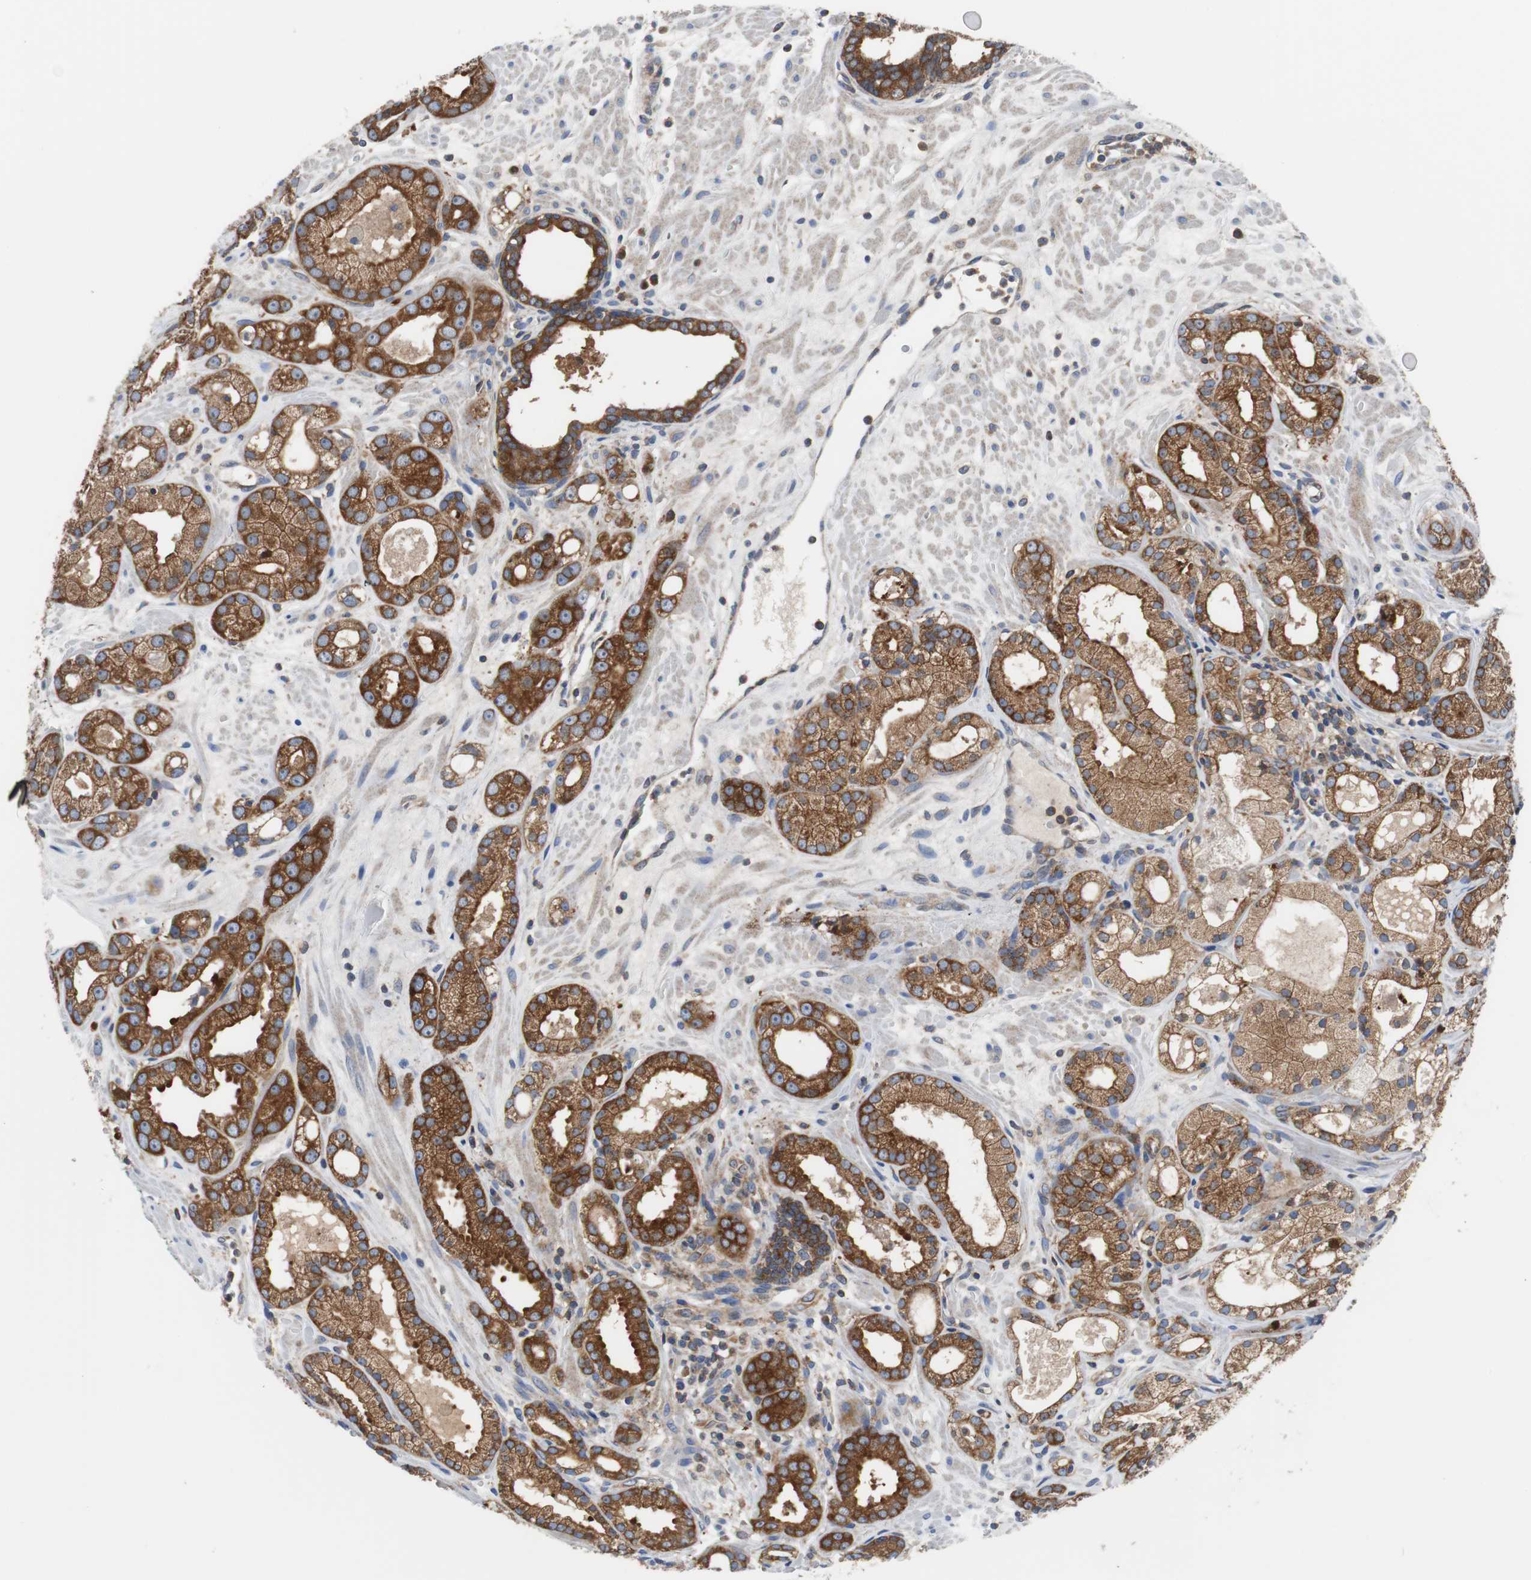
{"staining": {"intensity": "strong", "quantity": ">75%", "location": "cytoplasmic/membranous"}, "tissue": "prostate cancer", "cell_type": "Tumor cells", "image_type": "cancer", "snomed": [{"axis": "morphology", "description": "Adenocarcinoma, Low grade"}, {"axis": "topography", "description": "Prostate"}], "caption": "The photomicrograph reveals a brown stain indicating the presence of a protein in the cytoplasmic/membranous of tumor cells in prostate cancer.", "gene": "BRAF", "patient": {"sex": "male", "age": 57}}